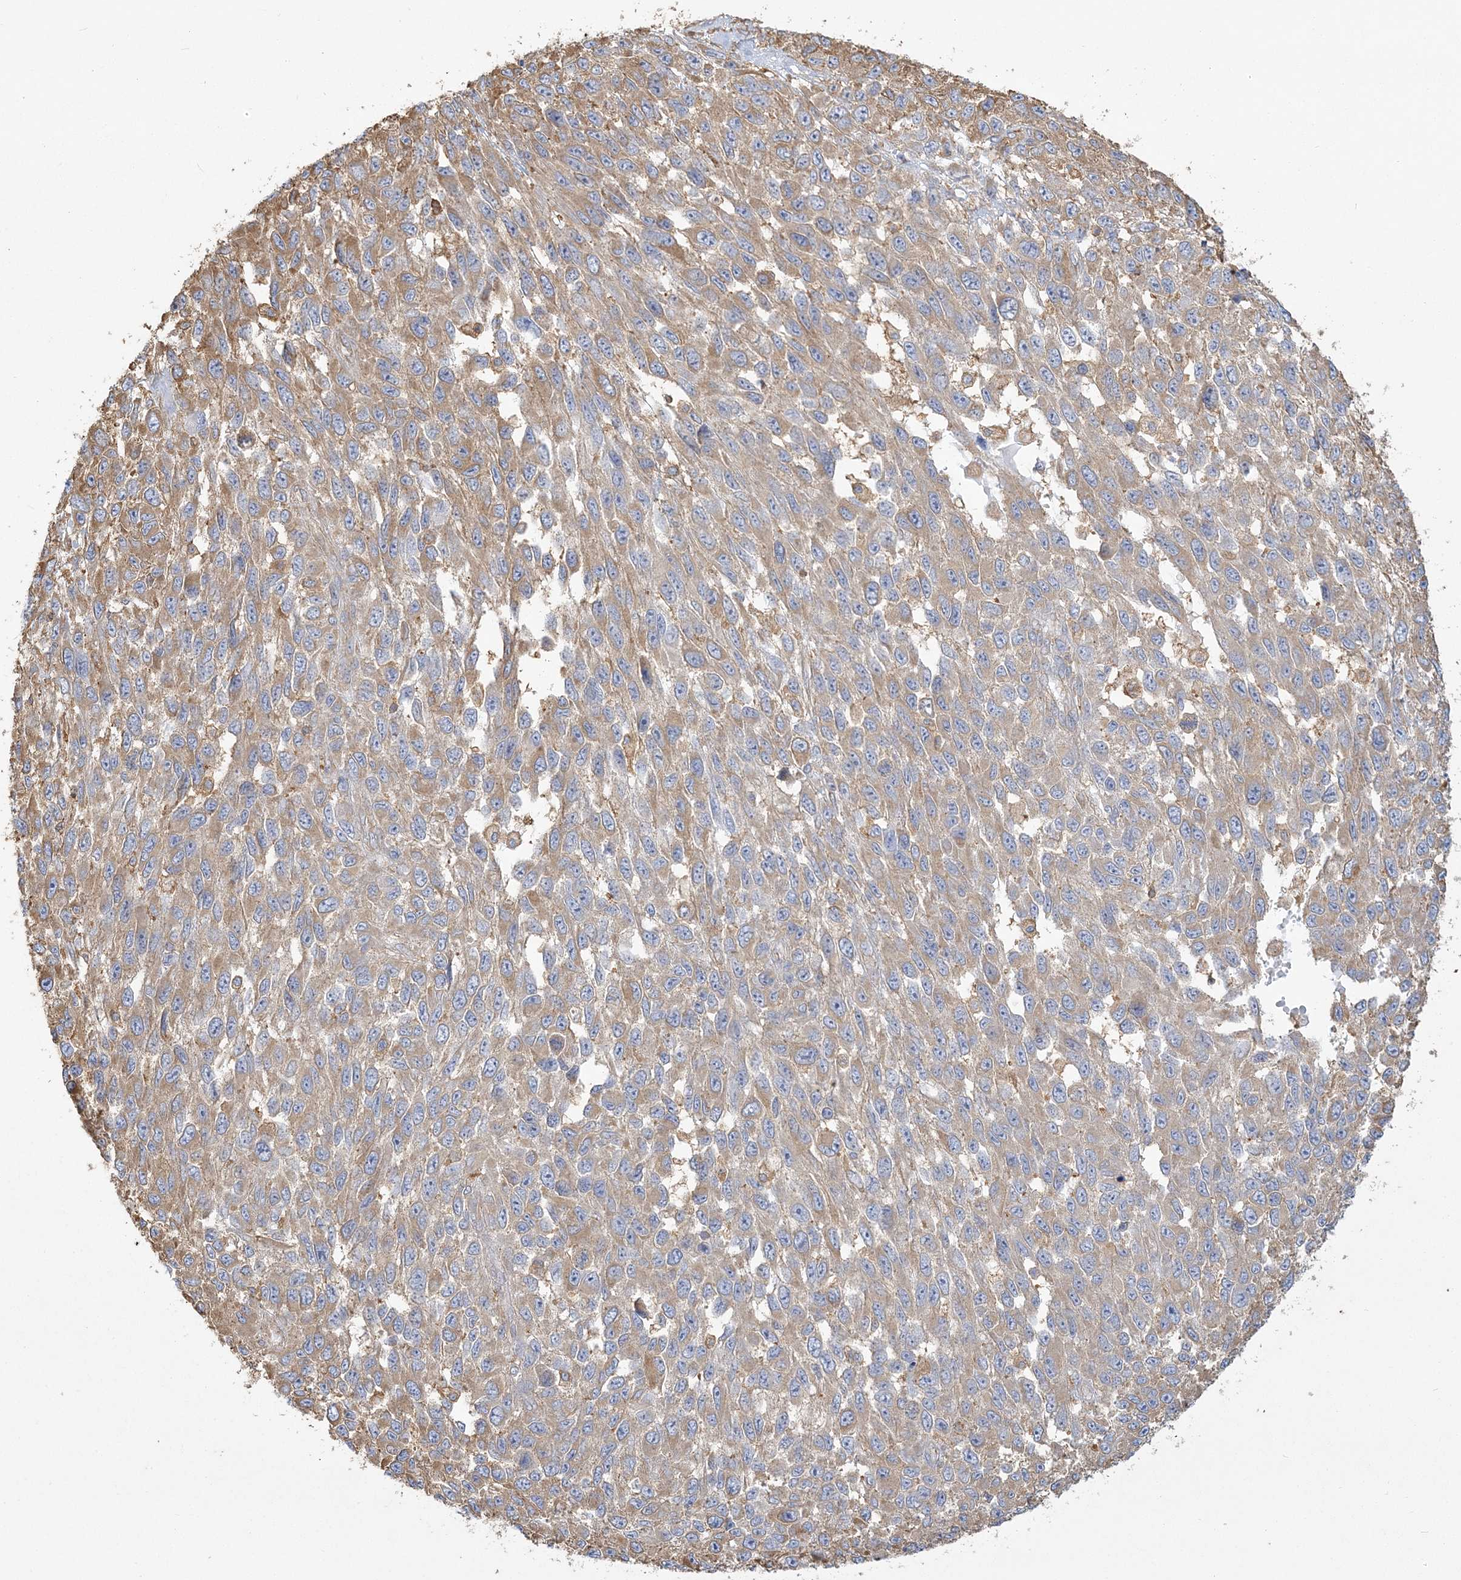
{"staining": {"intensity": "weak", "quantity": ">75%", "location": "cytoplasmic/membranous"}, "tissue": "melanoma", "cell_type": "Tumor cells", "image_type": "cancer", "snomed": [{"axis": "morphology", "description": "Malignant melanoma, NOS"}, {"axis": "topography", "description": "Skin"}], "caption": "Immunohistochemistry (DAB (3,3'-diaminobenzidine)) staining of malignant melanoma displays weak cytoplasmic/membranous protein staining in approximately >75% of tumor cells.", "gene": "ANKS1A", "patient": {"sex": "female", "age": 96}}